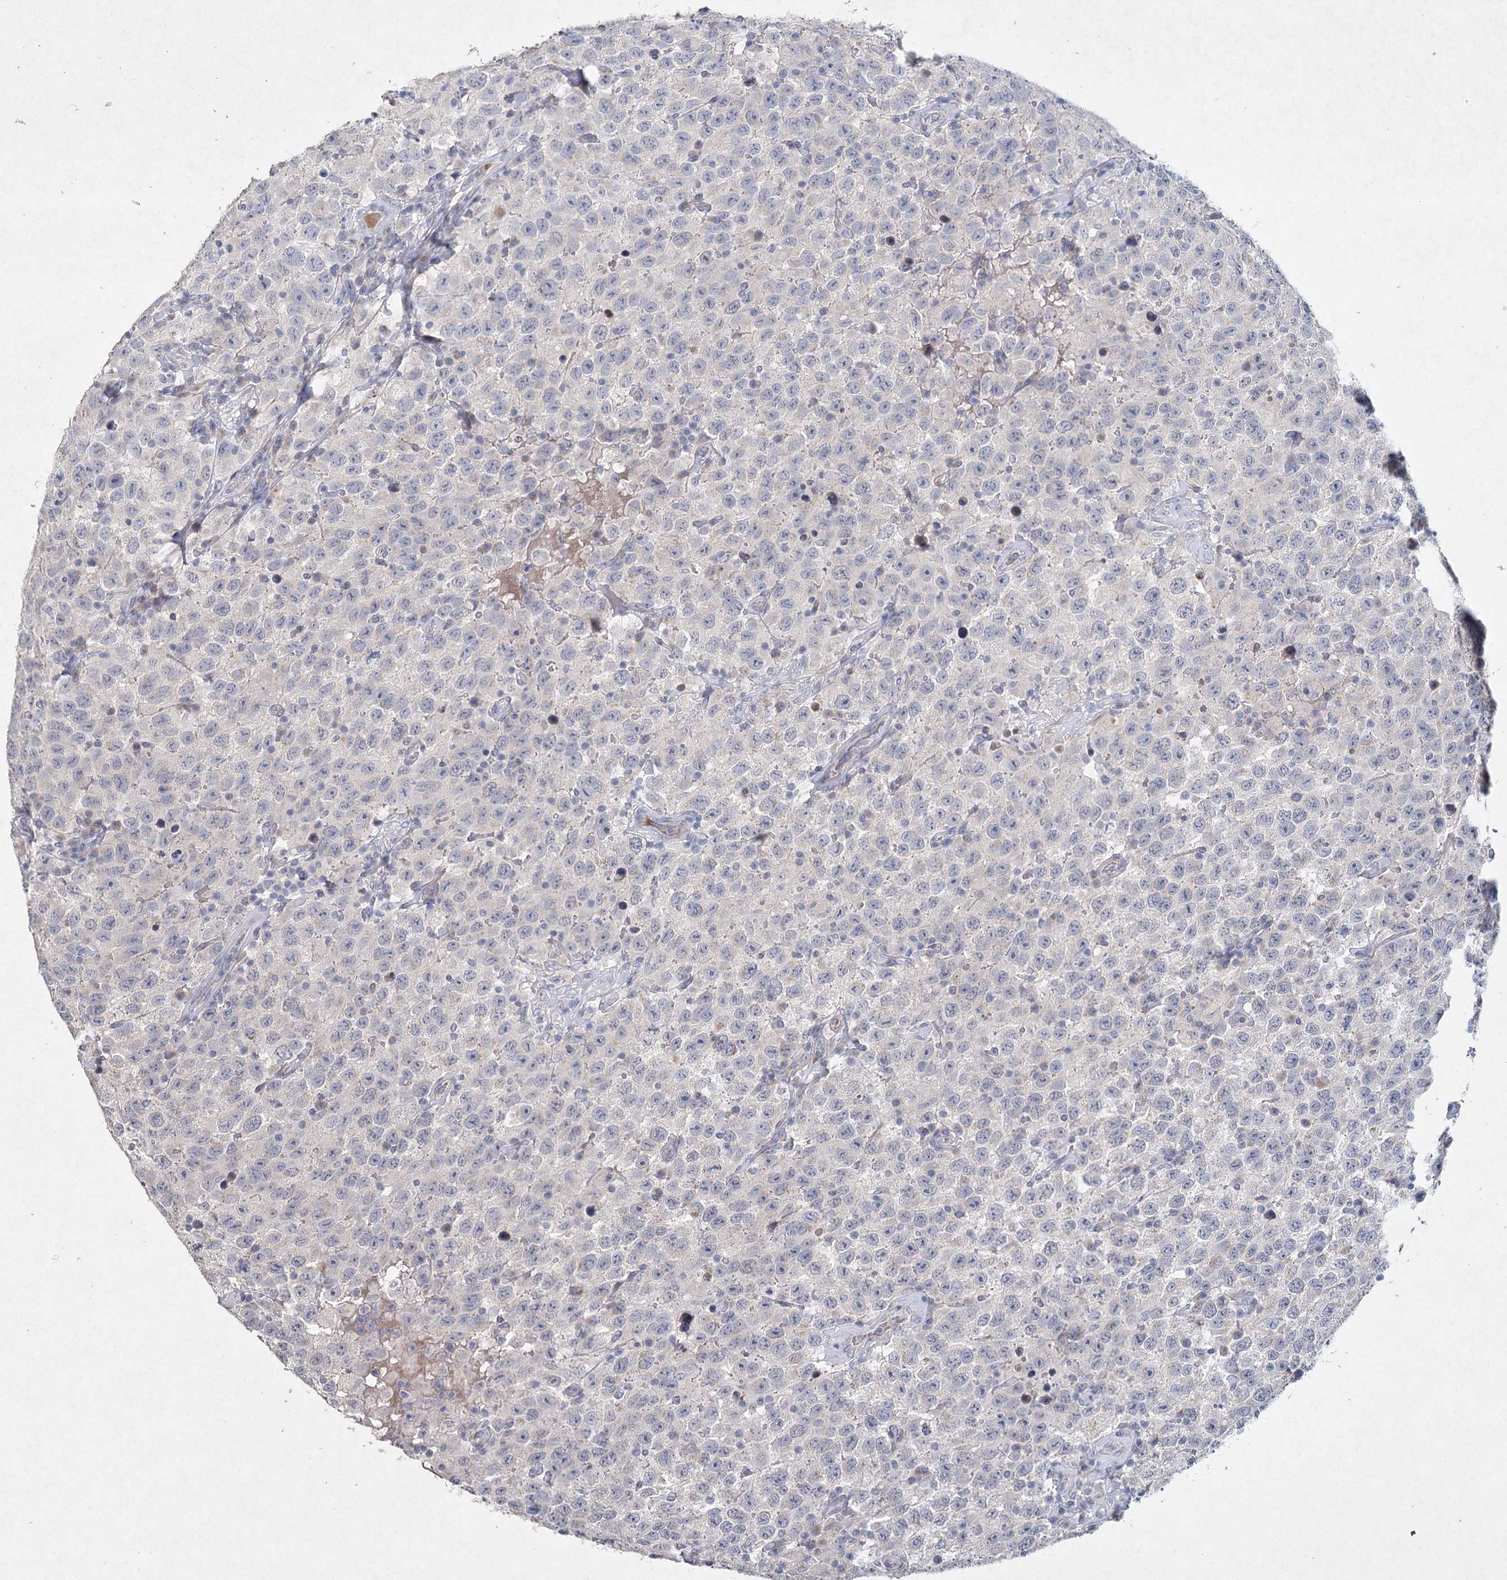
{"staining": {"intensity": "negative", "quantity": "none", "location": "none"}, "tissue": "testis cancer", "cell_type": "Tumor cells", "image_type": "cancer", "snomed": [{"axis": "morphology", "description": "Seminoma, NOS"}, {"axis": "topography", "description": "Testis"}], "caption": "Tumor cells are negative for brown protein staining in testis cancer. (Stains: DAB (3,3'-diaminobenzidine) immunohistochemistry (IHC) with hematoxylin counter stain, Microscopy: brightfield microscopy at high magnification).", "gene": "RFX6", "patient": {"sex": "male", "age": 41}}